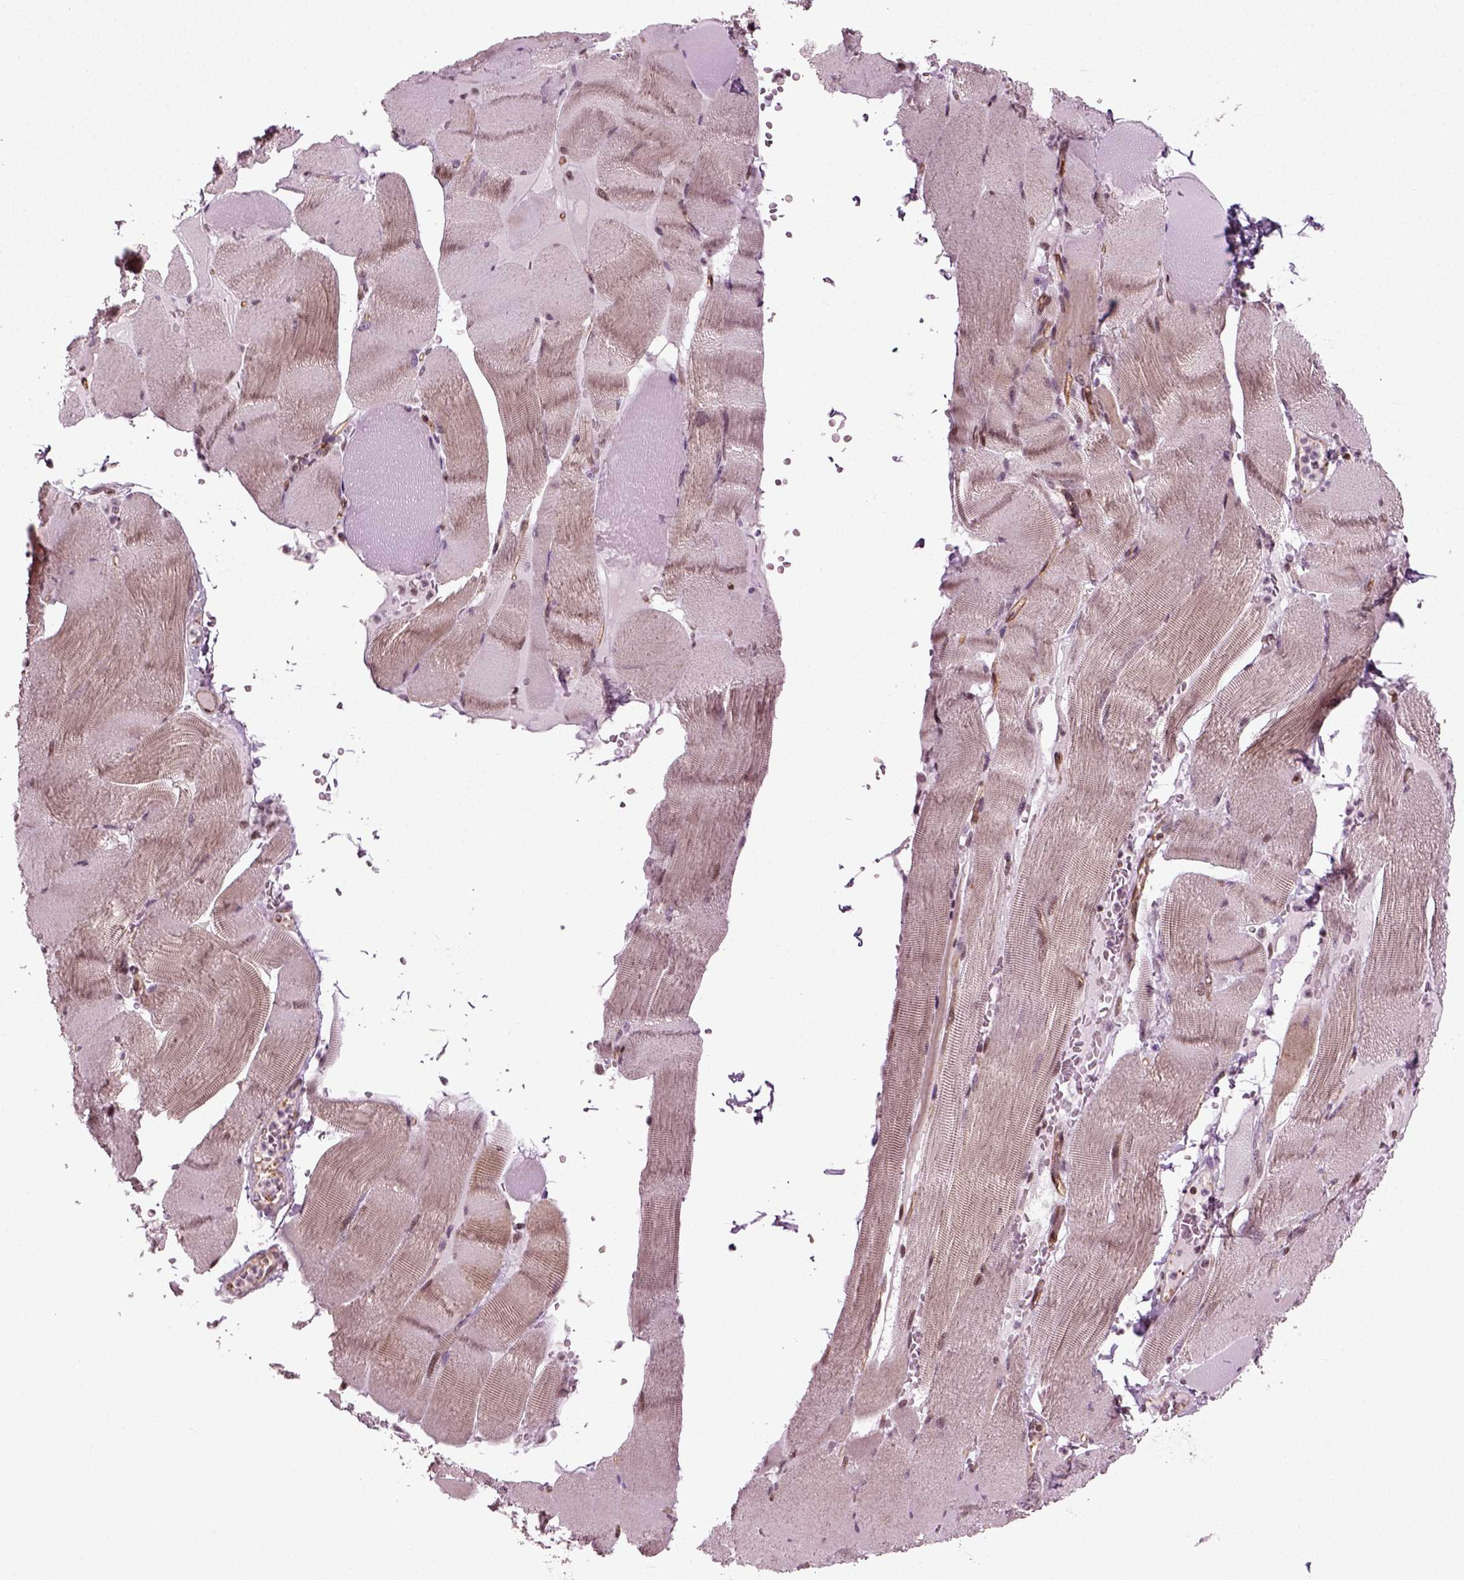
{"staining": {"intensity": "moderate", "quantity": ">75%", "location": "cytoplasmic/membranous"}, "tissue": "skeletal muscle", "cell_type": "Myocytes", "image_type": "normal", "snomed": [{"axis": "morphology", "description": "Normal tissue, NOS"}, {"axis": "topography", "description": "Skeletal muscle"}], "caption": "This is an image of immunohistochemistry staining of benign skeletal muscle, which shows moderate staining in the cytoplasmic/membranous of myocytes.", "gene": "HEYL", "patient": {"sex": "male", "age": 56}}